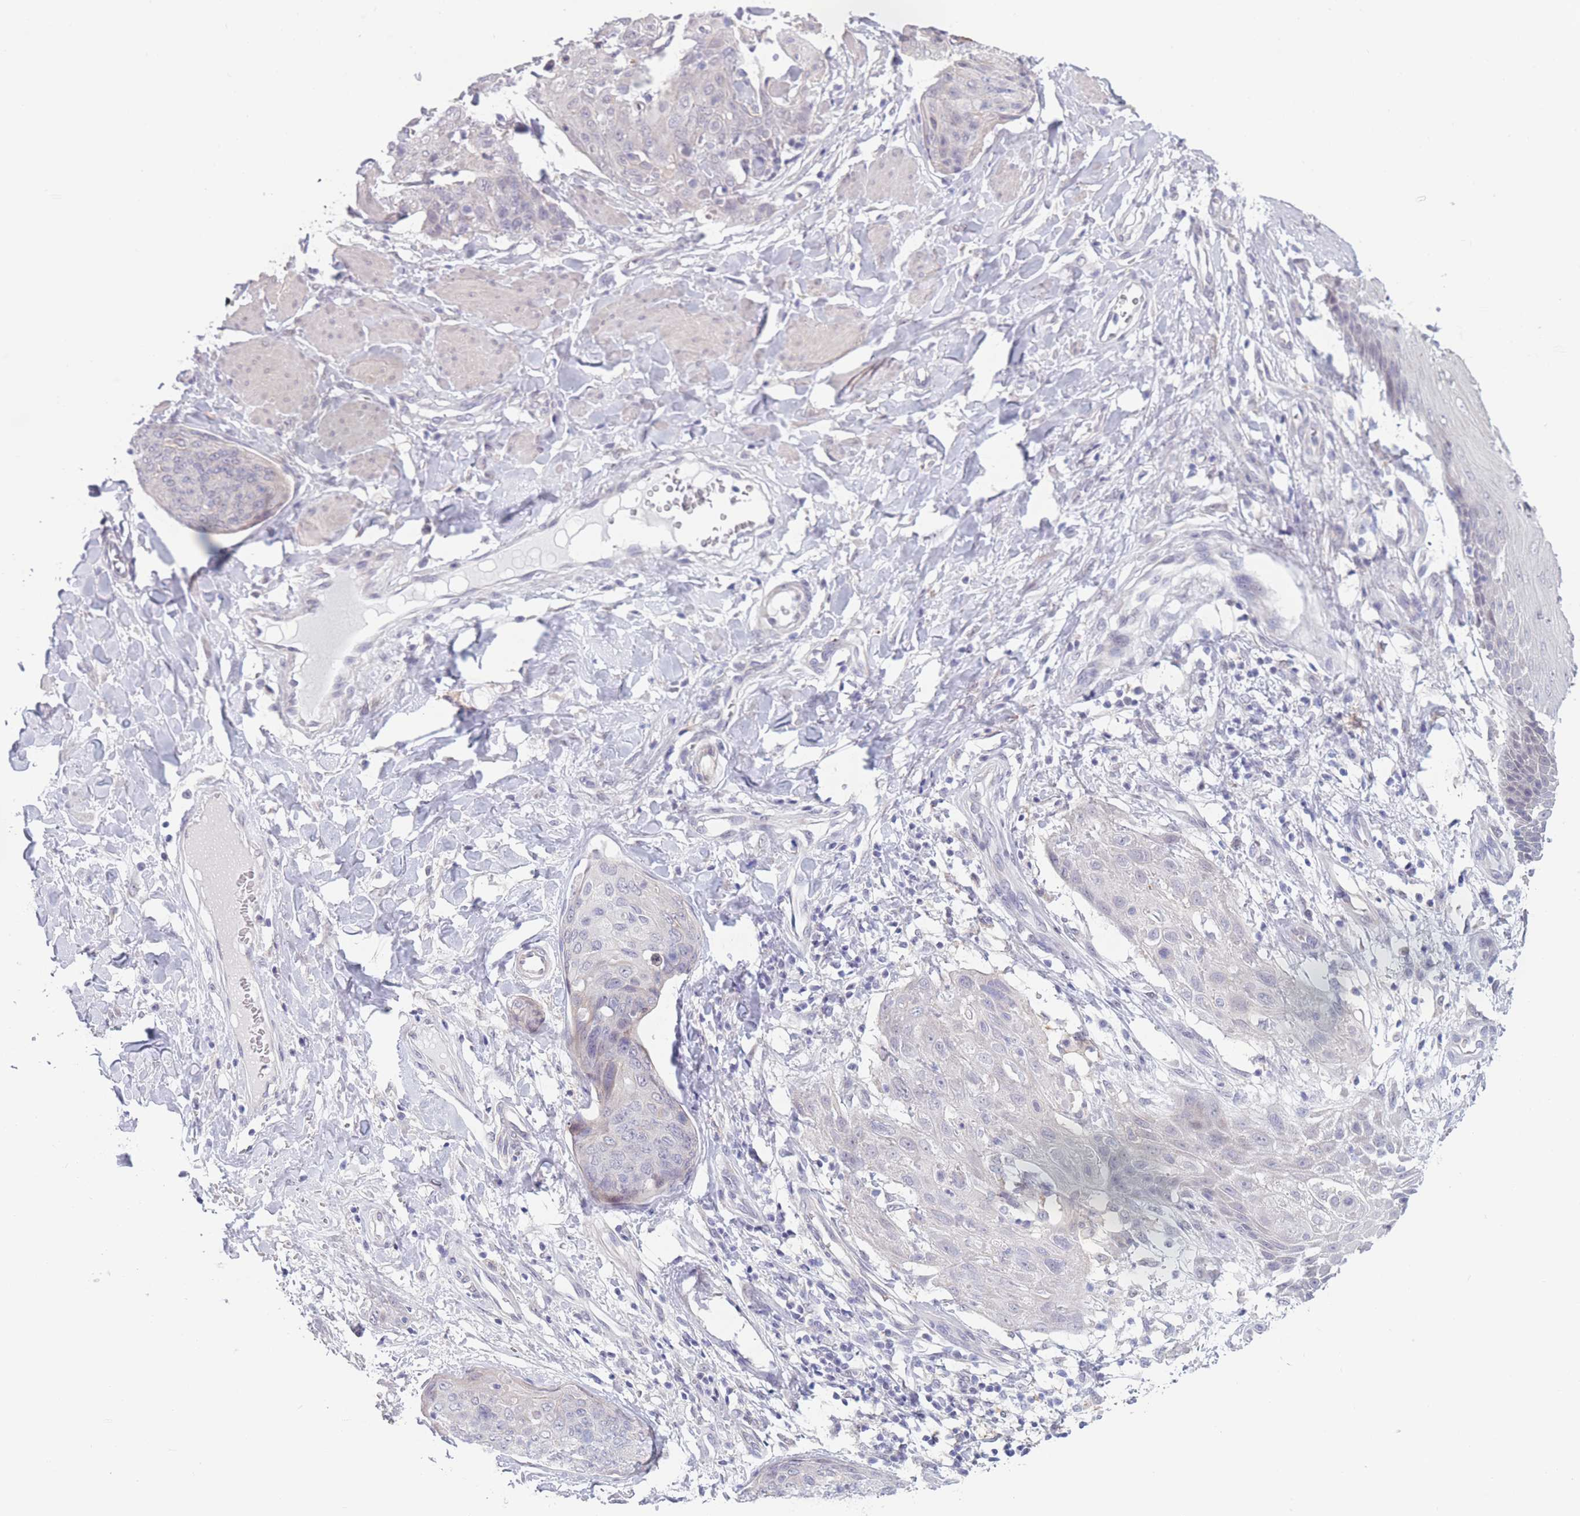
{"staining": {"intensity": "negative", "quantity": "none", "location": "none"}, "tissue": "skin cancer", "cell_type": "Tumor cells", "image_type": "cancer", "snomed": [{"axis": "morphology", "description": "Squamous cell carcinoma, NOS"}, {"axis": "topography", "description": "Skin"}, {"axis": "topography", "description": "Vulva"}], "caption": "The histopathology image reveals no staining of tumor cells in squamous cell carcinoma (skin).", "gene": "PODXL", "patient": {"sex": "female", "age": 85}}